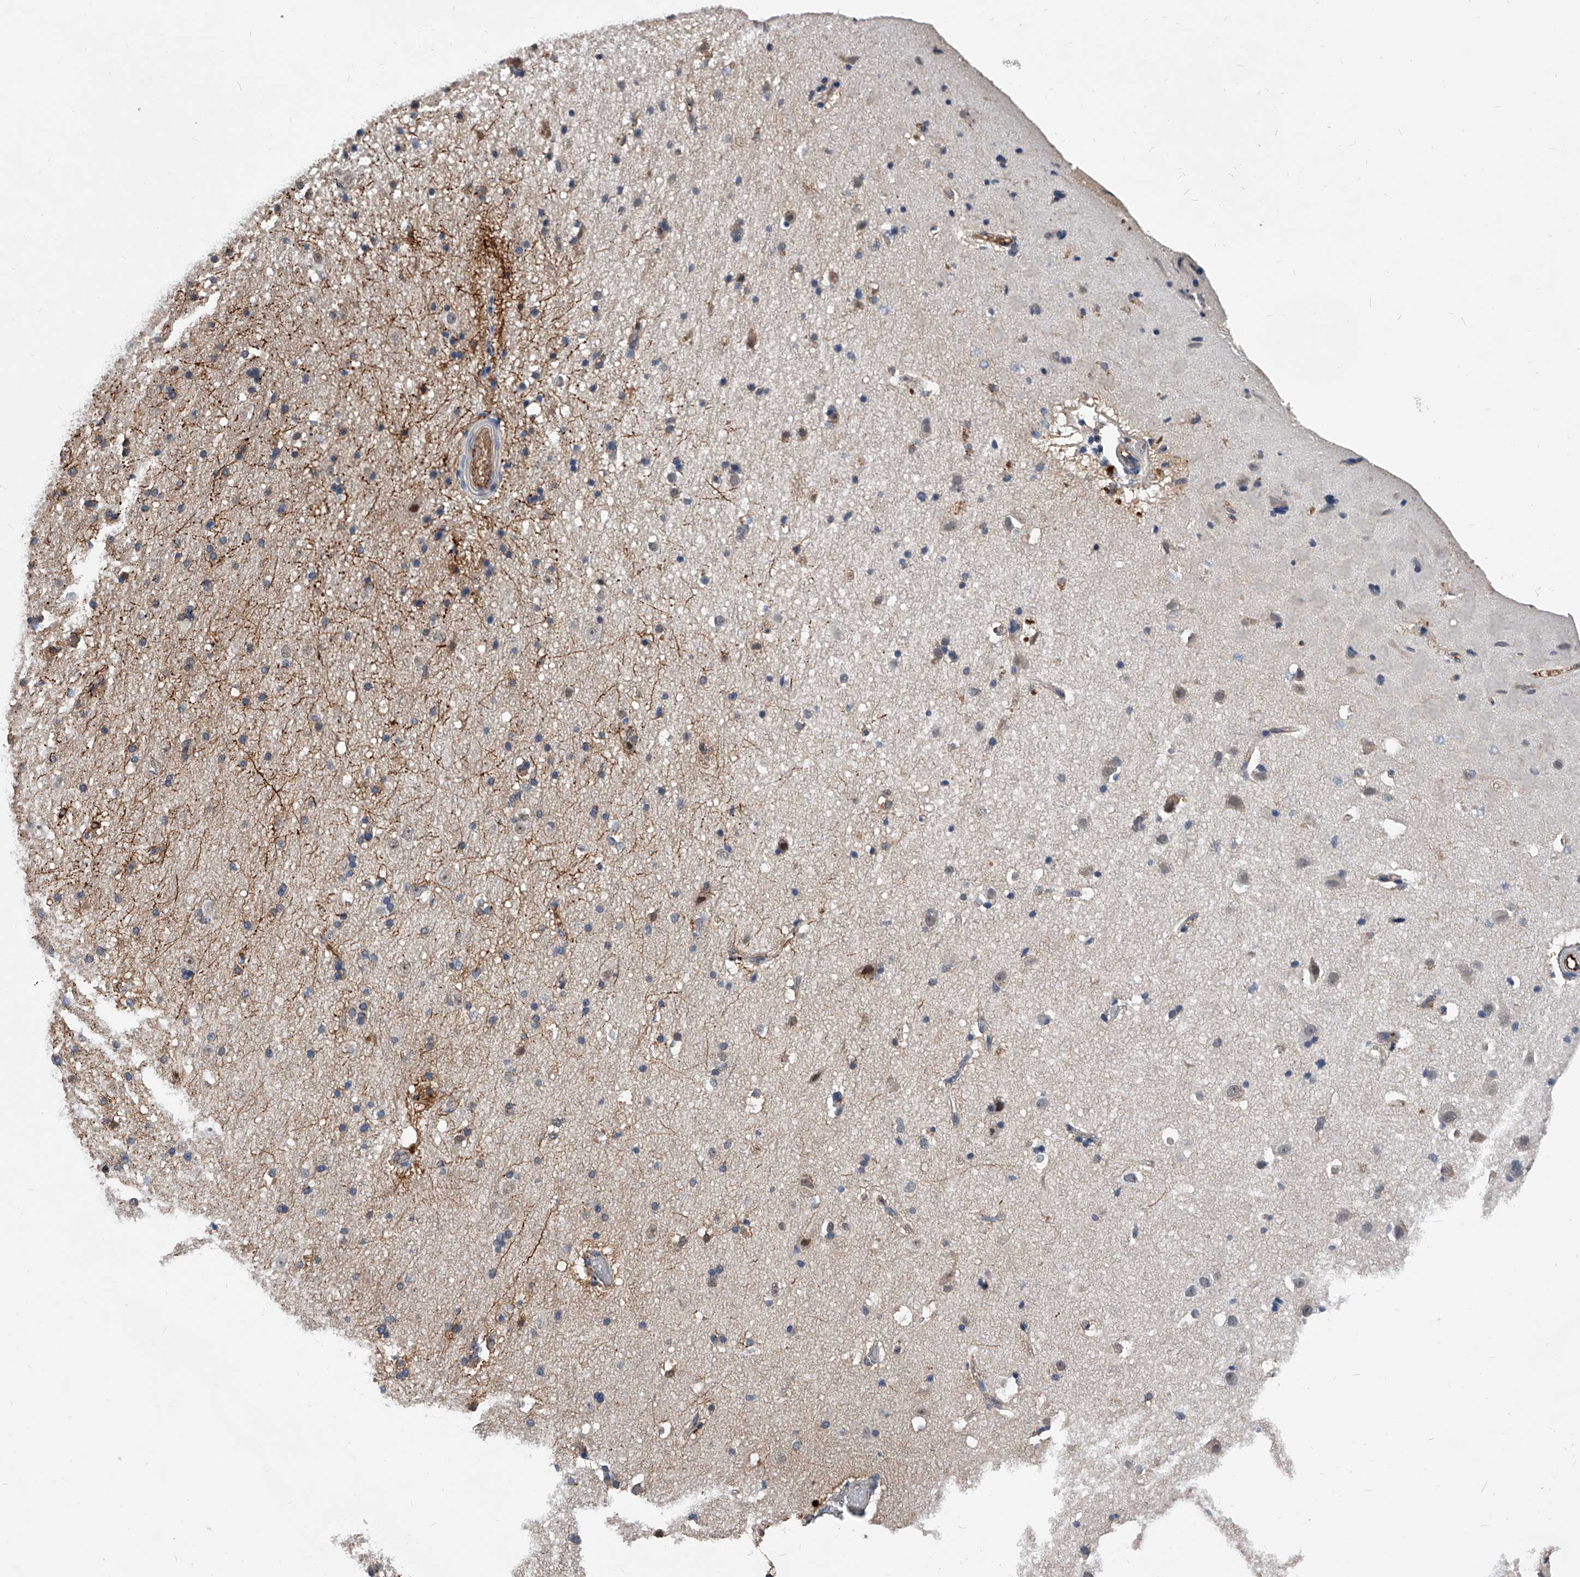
{"staining": {"intensity": "weak", "quantity": "25%-75%", "location": "cytoplasmic/membranous"}, "tissue": "cerebral cortex", "cell_type": "Endothelial cells", "image_type": "normal", "snomed": [{"axis": "morphology", "description": "Normal tissue, NOS"}, {"axis": "topography", "description": "Cerebral cortex"}], "caption": "A high-resolution micrograph shows immunohistochemistry (IHC) staining of benign cerebral cortex, which shows weak cytoplasmic/membranous positivity in approximately 25%-75% of endothelial cells.", "gene": "ZNF25", "patient": {"sex": "male", "age": 34}}